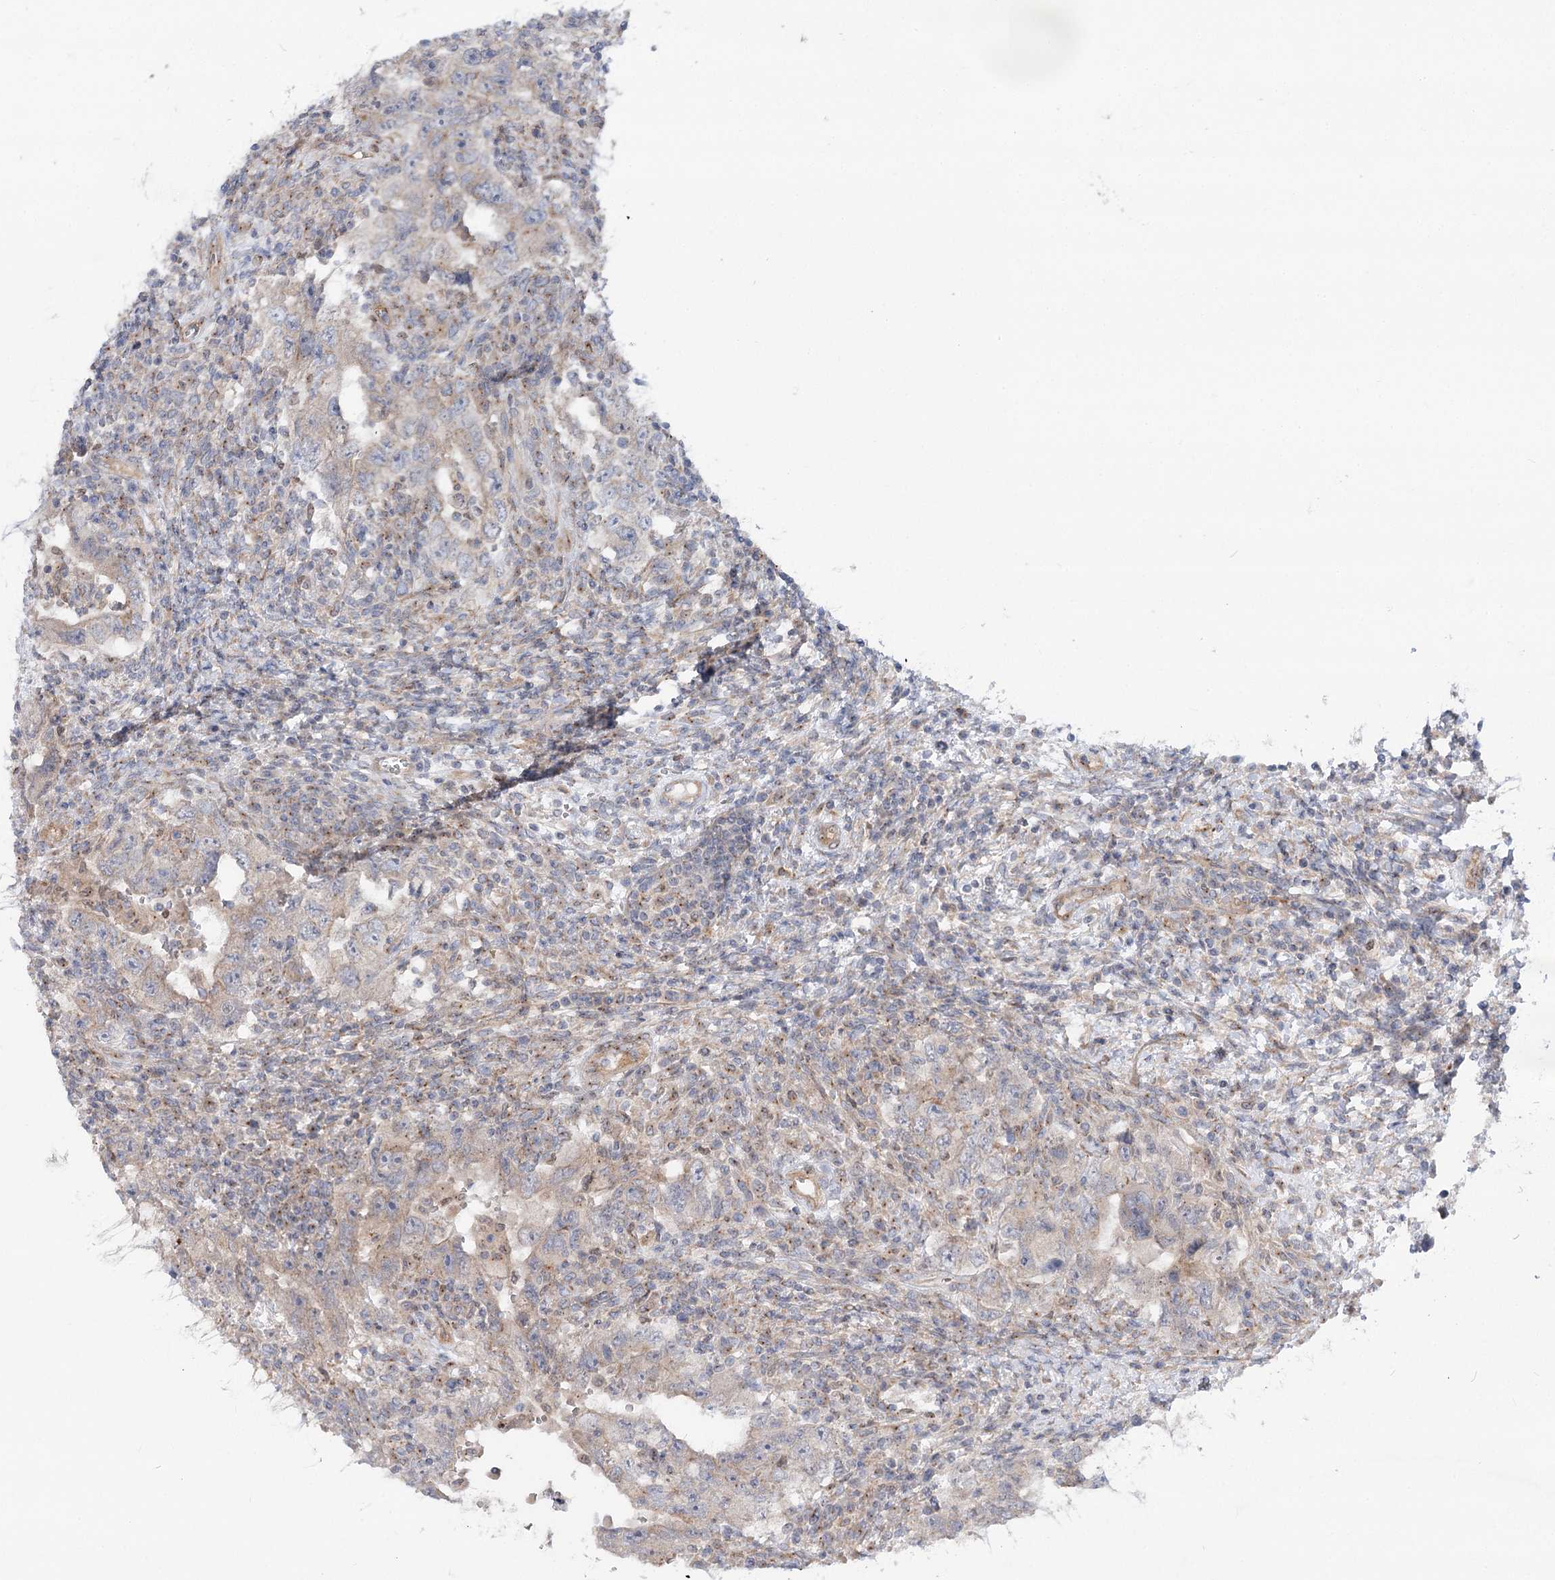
{"staining": {"intensity": "weak", "quantity": "<25%", "location": "cytoplasmic/membranous"}, "tissue": "testis cancer", "cell_type": "Tumor cells", "image_type": "cancer", "snomed": [{"axis": "morphology", "description": "Carcinoma, Embryonal, NOS"}, {"axis": "topography", "description": "Testis"}], "caption": "Immunohistochemical staining of human testis embryonal carcinoma demonstrates no significant positivity in tumor cells. The staining is performed using DAB brown chromogen with nuclei counter-stained in using hematoxylin.", "gene": "SCN11A", "patient": {"sex": "male", "age": 26}}